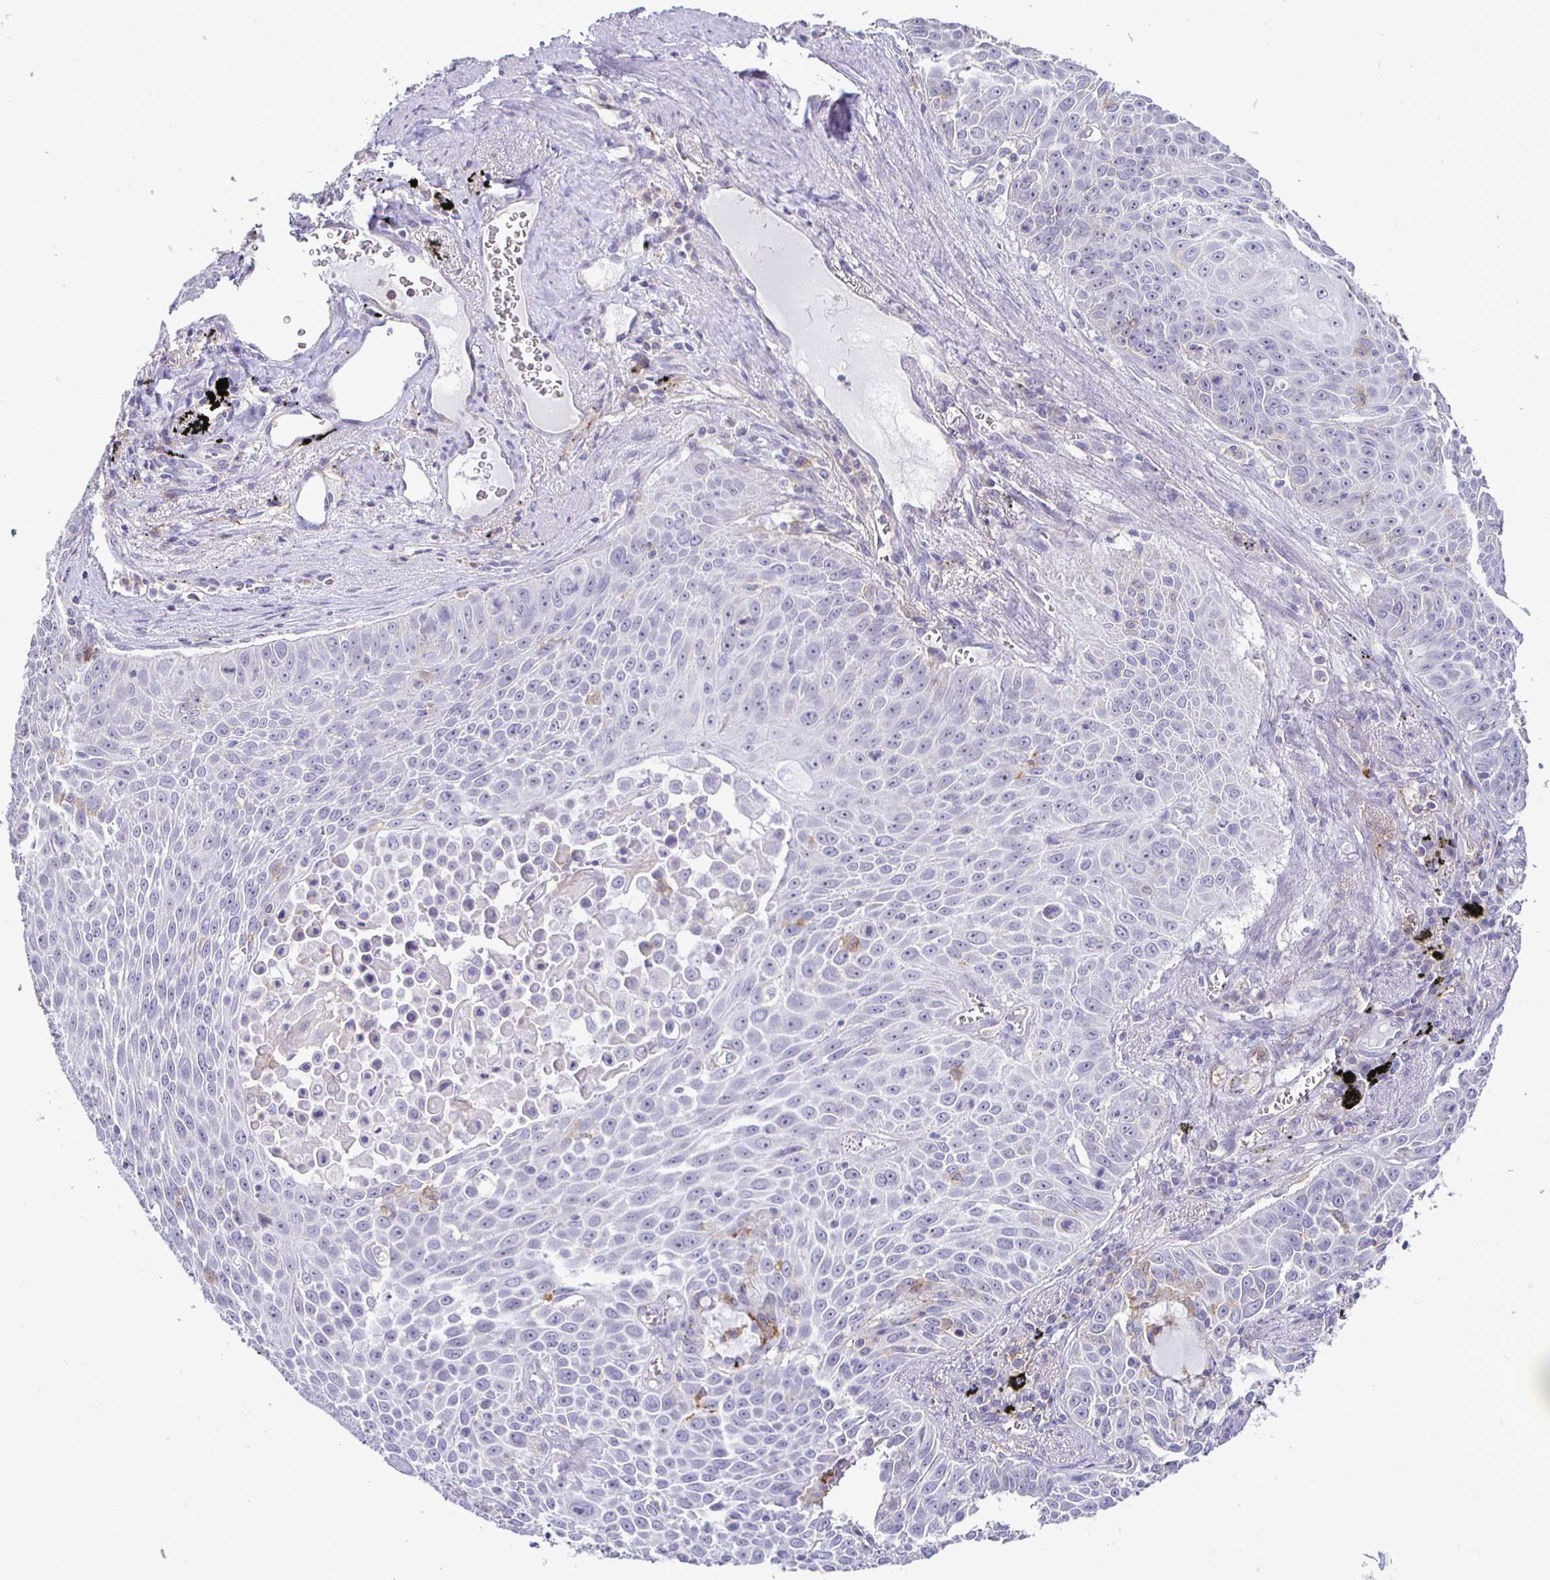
{"staining": {"intensity": "negative", "quantity": "none", "location": "none"}, "tissue": "lung cancer", "cell_type": "Tumor cells", "image_type": "cancer", "snomed": [{"axis": "morphology", "description": "Squamous cell carcinoma, NOS"}, {"axis": "morphology", "description": "Squamous cell carcinoma, metastatic, NOS"}, {"axis": "topography", "description": "Lymph node"}, {"axis": "topography", "description": "Lung"}], "caption": "An IHC histopathology image of lung cancer (metastatic squamous cell carcinoma) is shown. There is no staining in tumor cells of lung cancer (metastatic squamous cell carcinoma).", "gene": "SIRPA", "patient": {"sex": "female", "age": 62}}